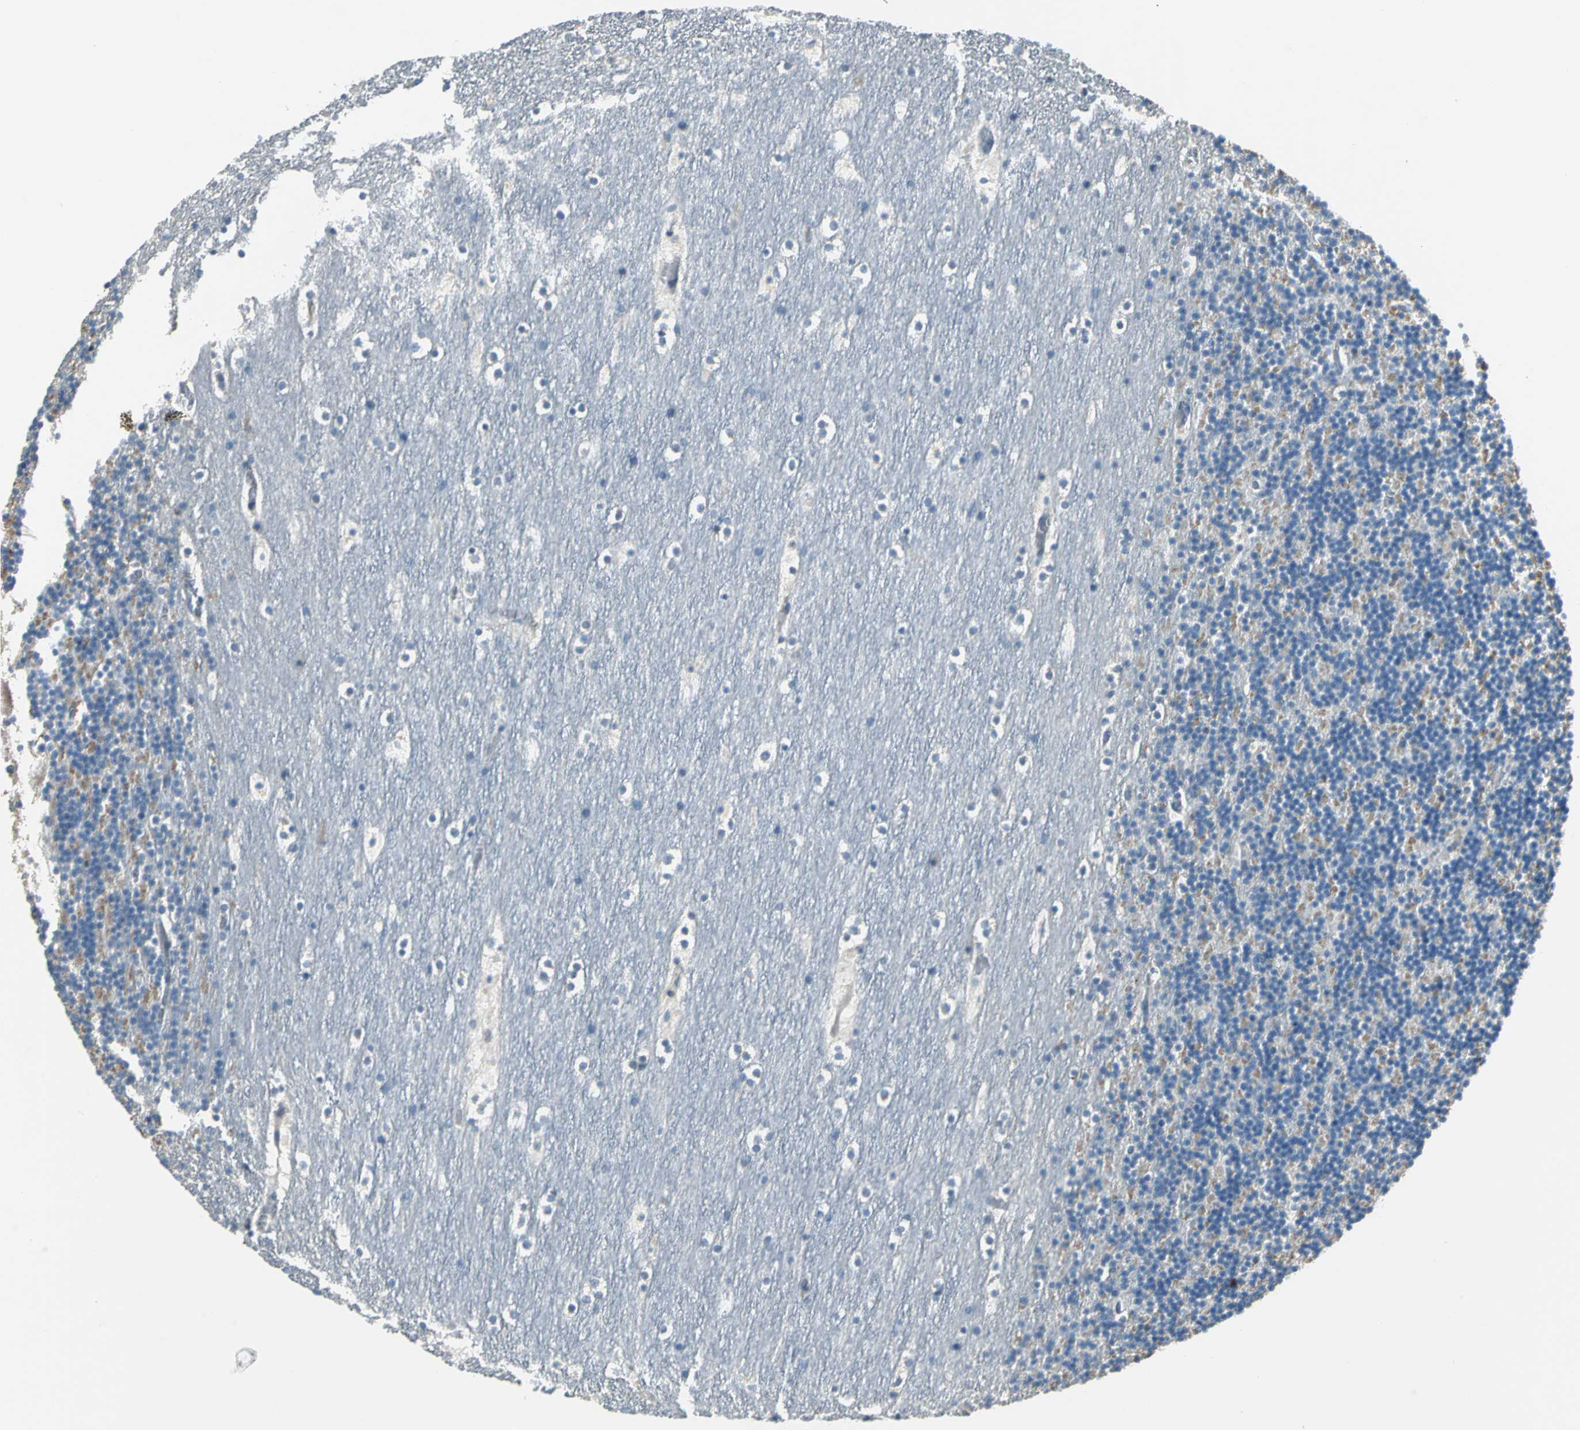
{"staining": {"intensity": "negative", "quantity": "none", "location": "none"}, "tissue": "cerebellum", "cell_type": "Cells in granular layer", "image_type": "normal", "snomed": [{"axis": "morphology", "description": "Normal tissue, NOS"}, {"axis": "topography", "description": "Cerebellum"}], "caption": "The IHC image has no significant expression in cells in granular layer of cerebellum. The staining was performed using DAB to visualize the protein expression in brown, while the nuclei were stained in blue with hematoxylin (Magnification: 20x).", "gene": "SLC16A7", "patient": {"sex": "male", "age": 45}}